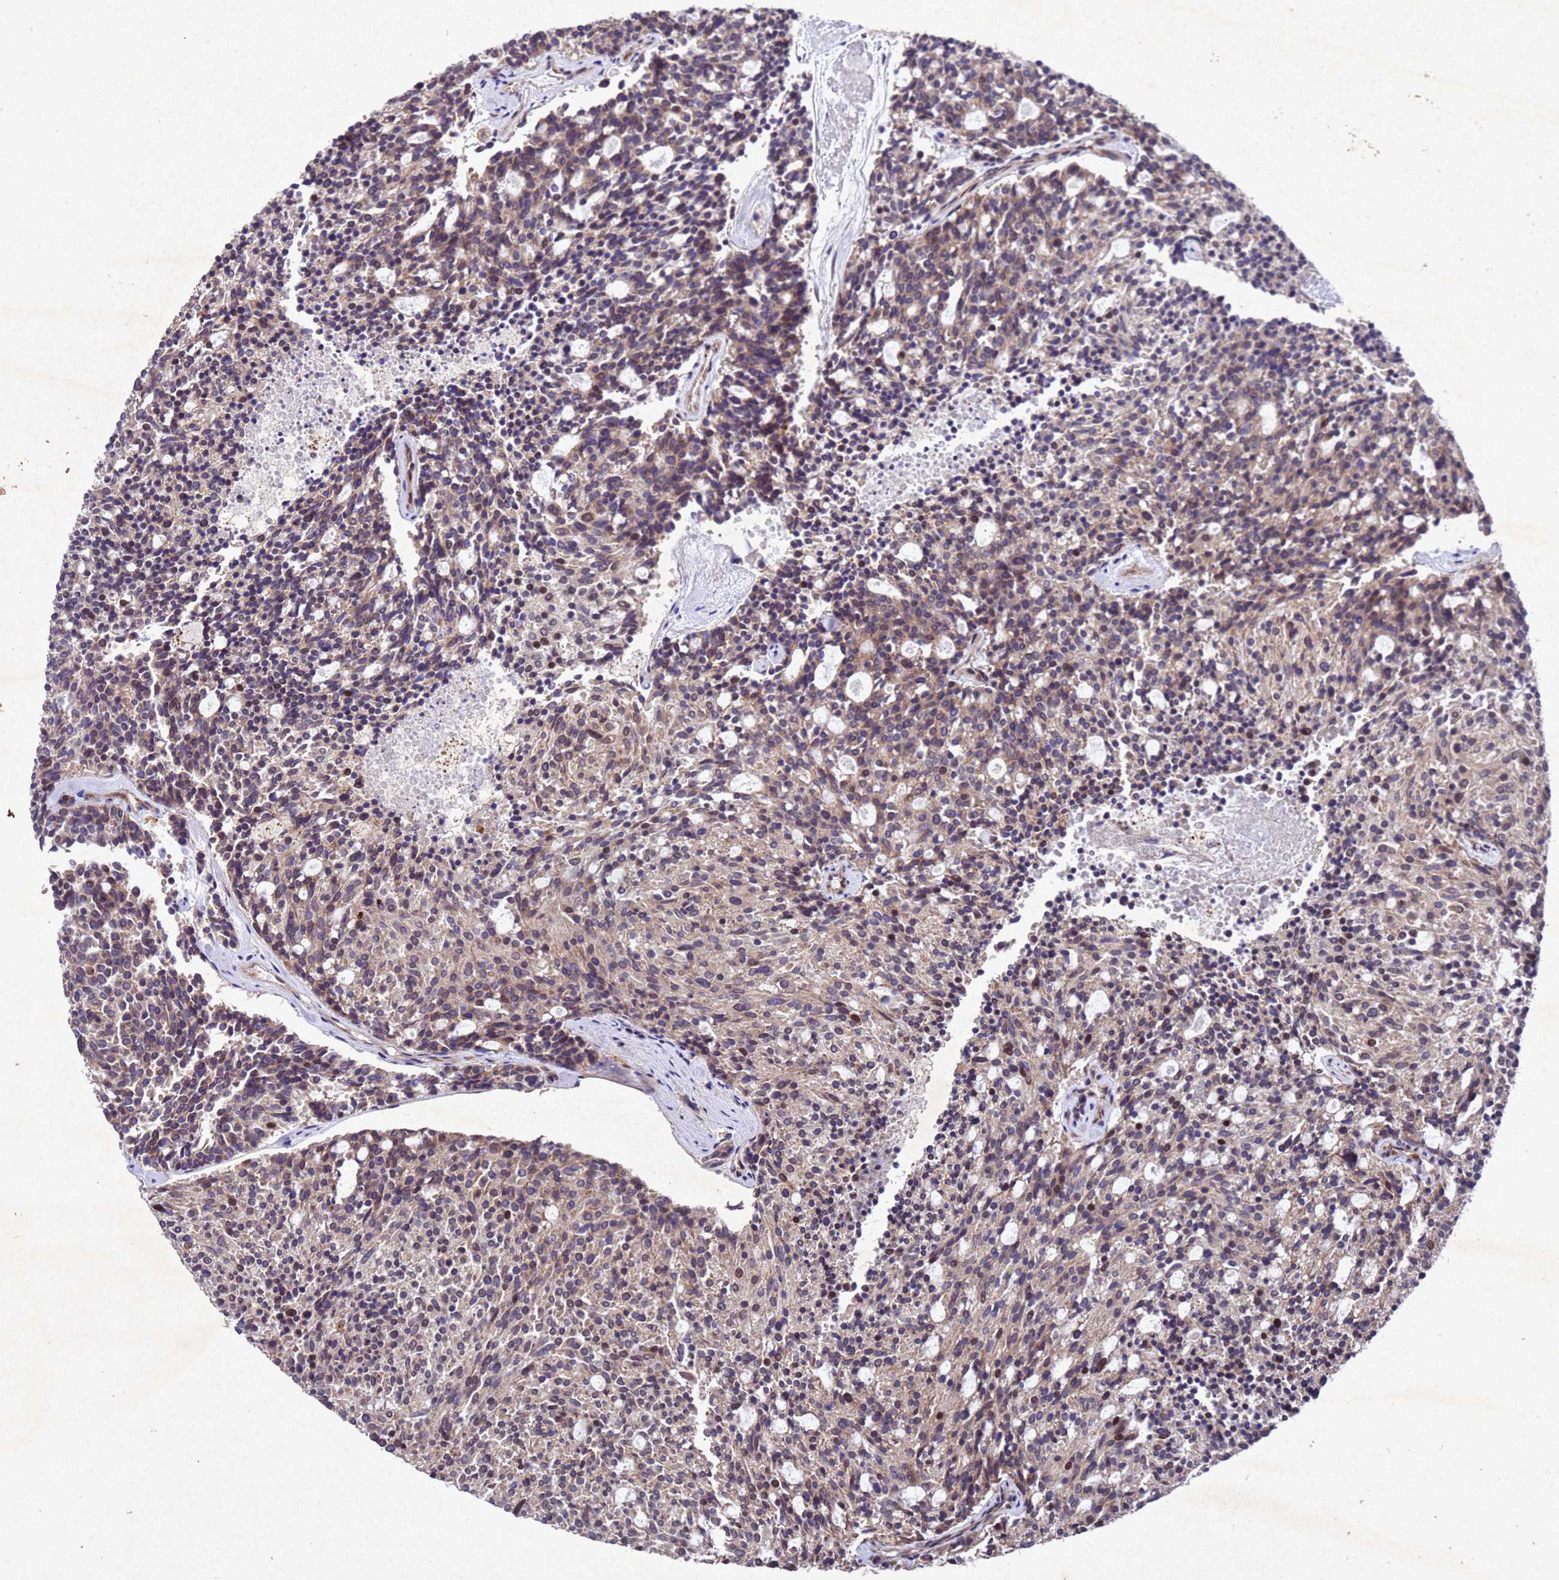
{"staining": {"intensity": "moderate", "quantity": "25%-75%", "location": "cytoplasmic/membranous,nuclear"}, "tissue": "carcinoid", "cell_type": "Tumor cells", "image_type": "cancer", "snomed": [{"axis": "morphology", "description": "Carcinoid, malignant, NOS"}, {"axis": "topography", "description": "Pancreas"}], "caption": "Approximately 25%-75% of tumor cells in human malignant carcinoid display moderate cytoplasmic/membranous and nuclear protein positivity as visualized by brown immunohistochemical staining.", "gene": "TBK1", "patient": {"sex": "female", "age": 54}}